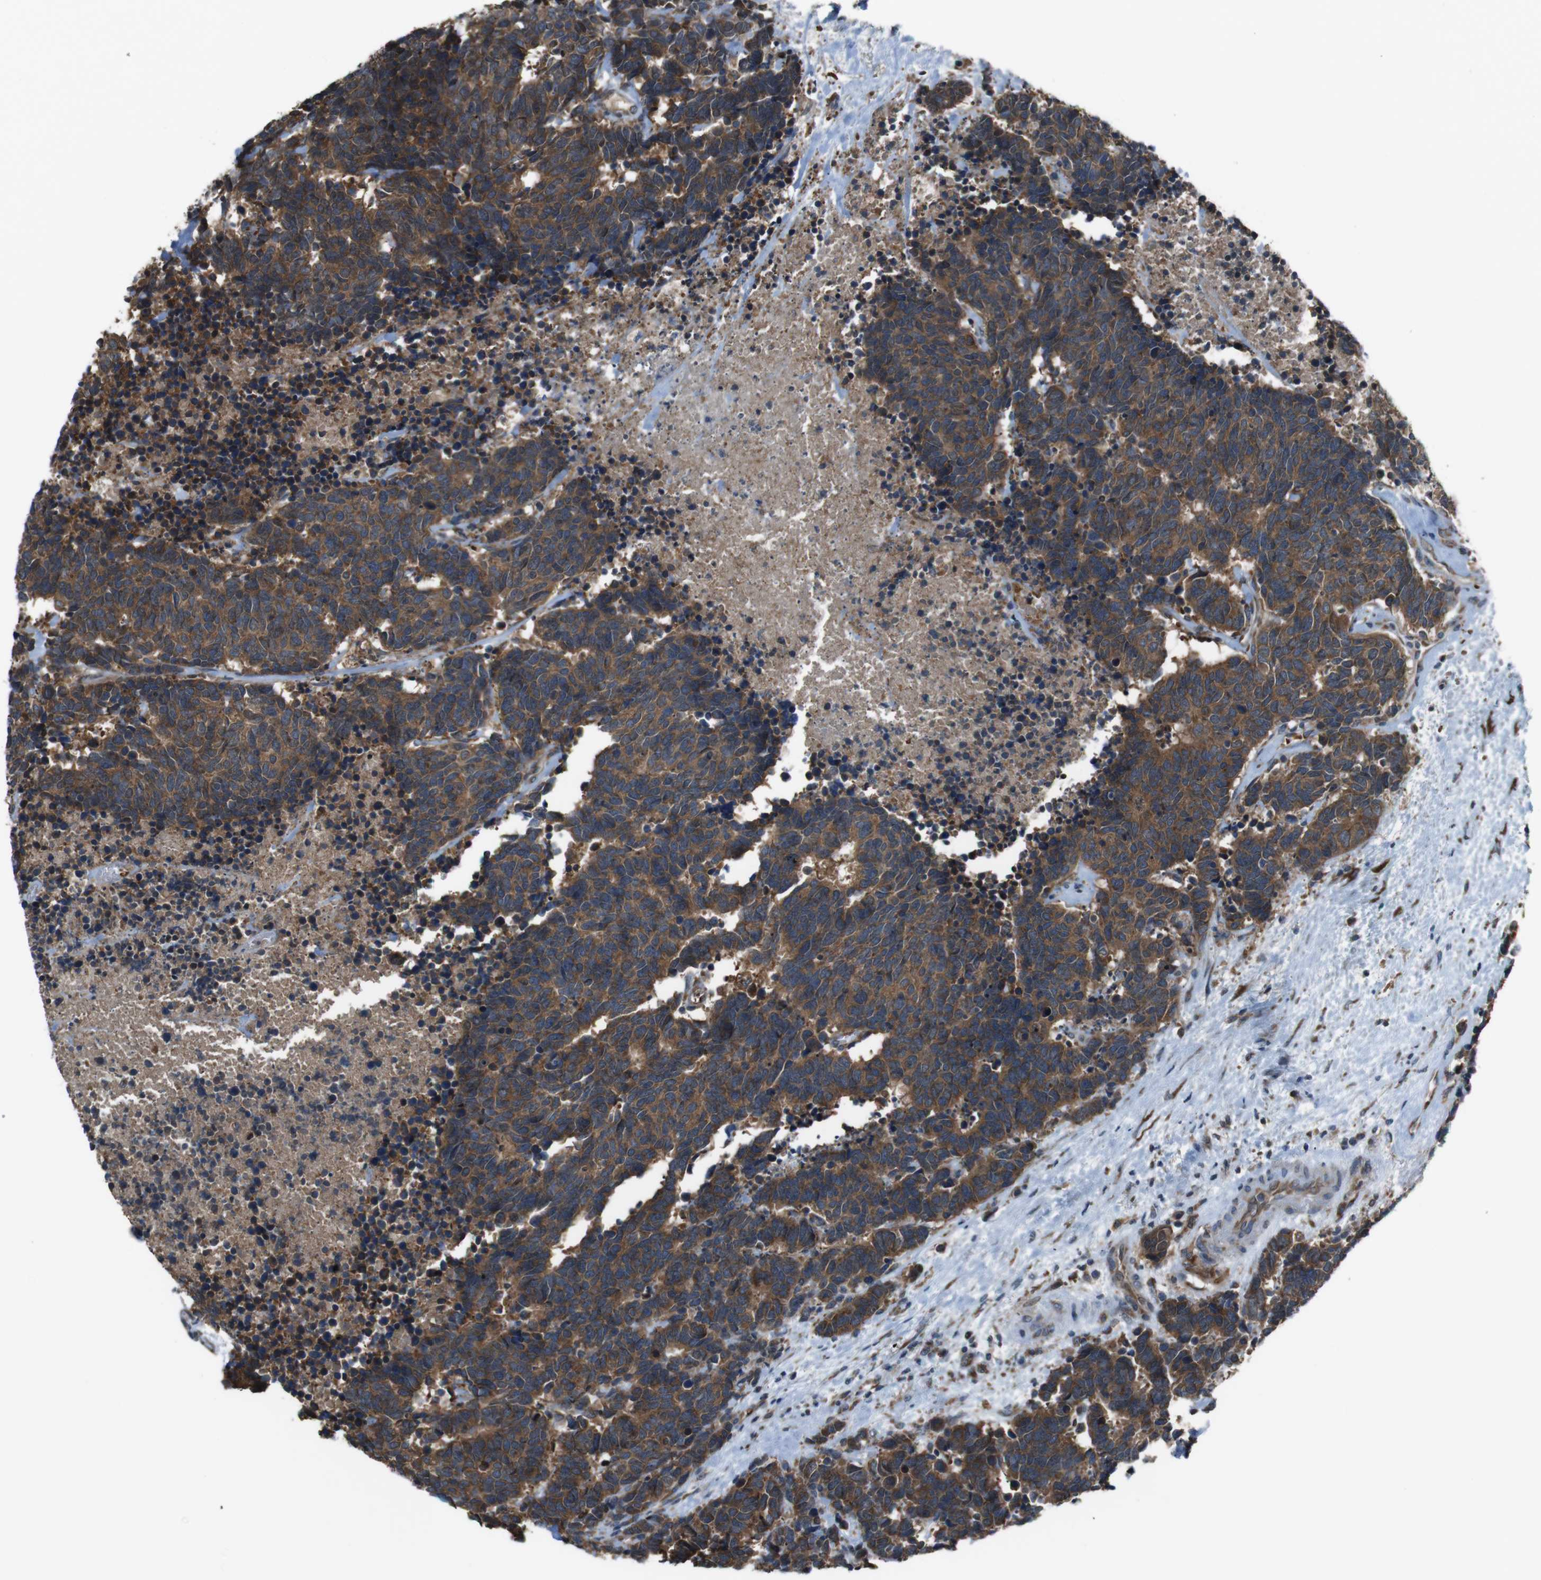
{"staining": {"intensity": "strong", "quantity": ">75%", "location": "cytoplasmic/membranous"}, "tissue": "carcinoid", "cell_type": "Tumor cells", "image_type": "cancer", "snomed": [{"axis": "morphology", "description": "Carcinoma, NOS"}, {"axis": "morphology", "description": "Carcinoid, malignant, NOS"}, {"axis": "topography", "description": "Urinary bladder"}], "caption": "This is an image of immunohistochemistry staining of carcinoid, which shows strong expression in the cytoplasmic/membranous of tumor cells.", "gene": "SSR3", "patient": {"sex": "male", "age": 57}}